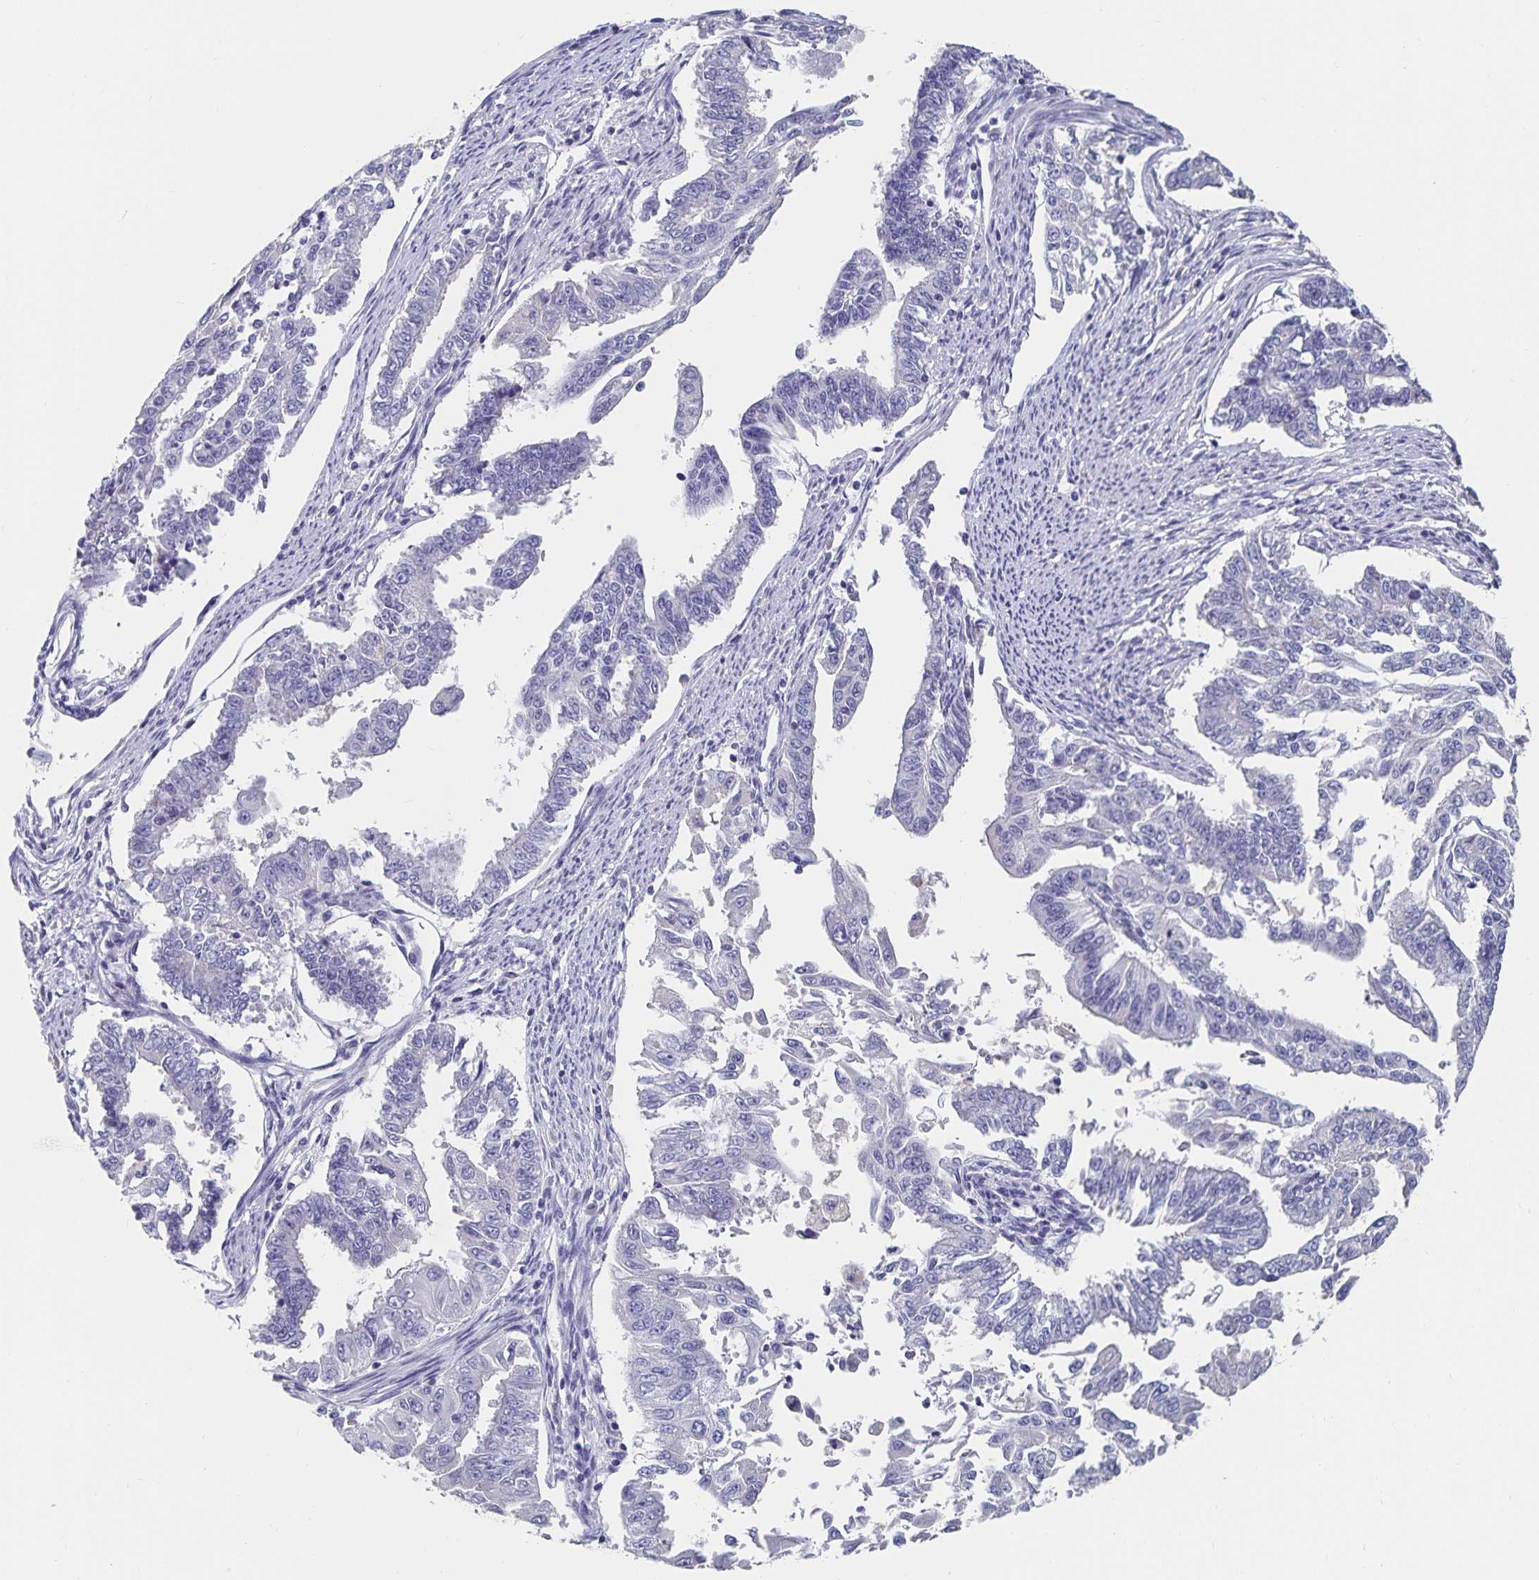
{"staining": {"intensity": "negative", "quantity": "none", "location": "none"}, "tissue": "endometrial cancer", "cell_type": "Tumor cells", "image_type": "cancer", "snomed": [{"axis": "morphology", "description": "Adenocarcinoma, NOS"}, {"axis": "topography", "description": "Uterus"}], "caption": "A high-resolution image shows immunohistochemistry staining of endometrial adenocarcinoma, which exhibits no significant positivity in tumor cells.", "gene": "CFAP69", "patient": {"sex": "female", "age": 59}}